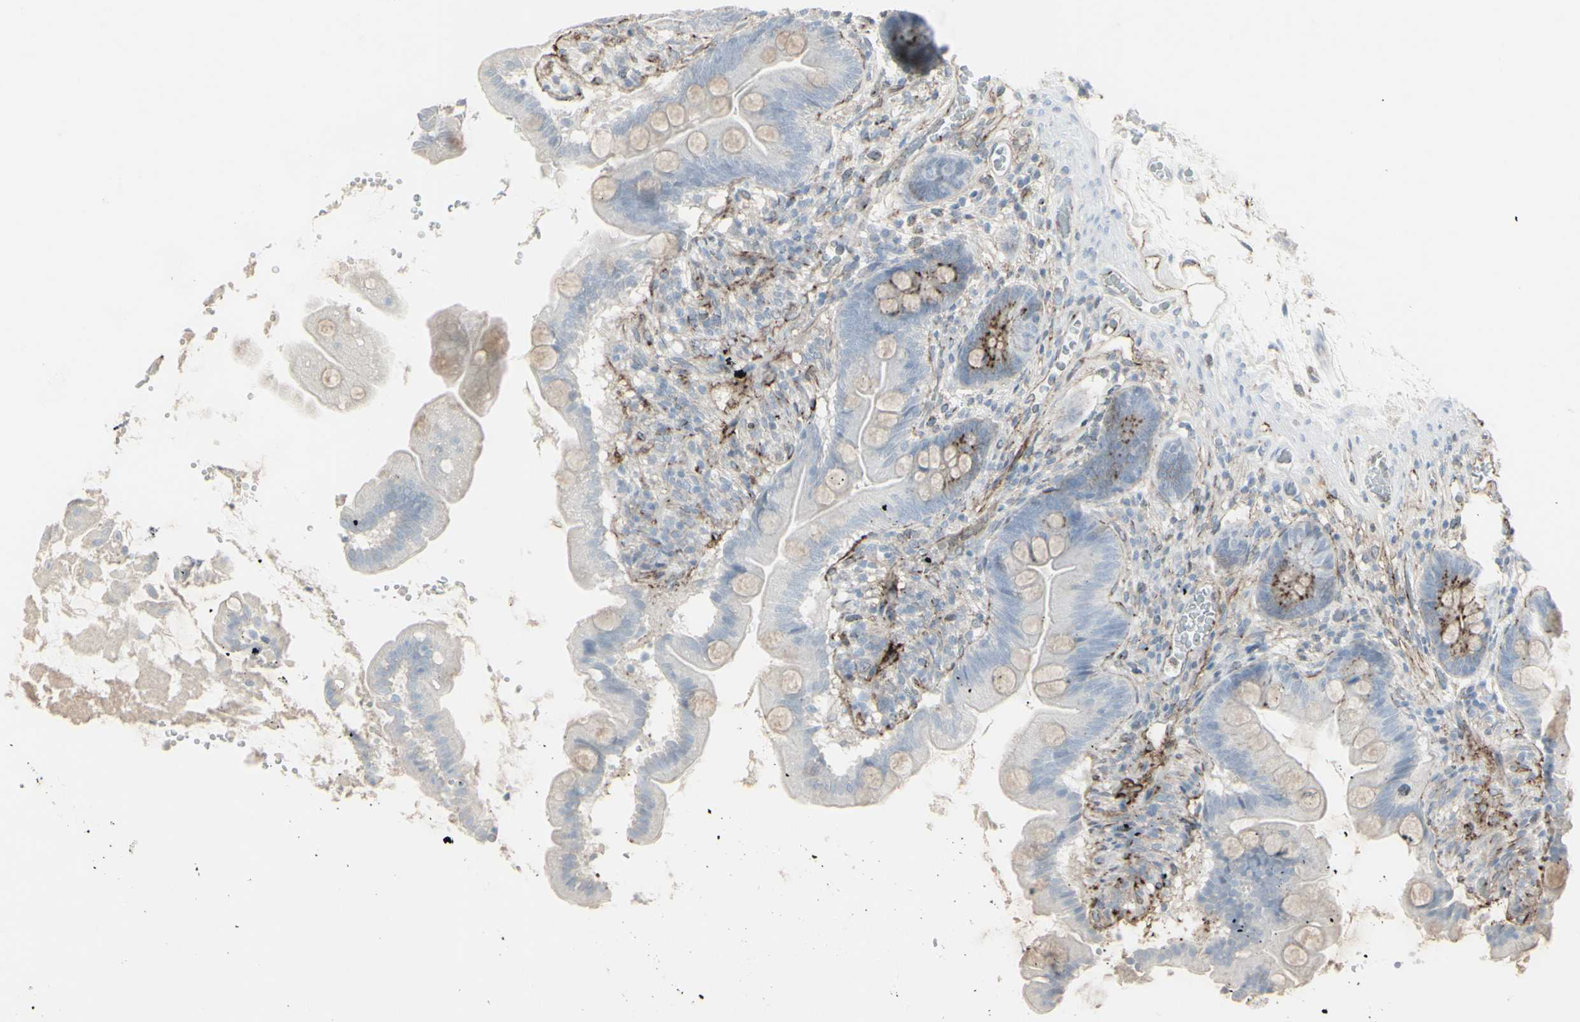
{"staining": {"intensity": "moderate", "quantity": "<25%", "location": "cytoplasmic/membranous"}, "tissue": "small intestine", "cell_type": "Glandular cells", "image_type": "normal", "snomed": [{"axis": "morphology", "description": "Normal tissue, NOS"}, {"axis": "topography", "description": "Small intestine"}], "caption": "Small intestine stained with immunohistochemistry (IHC) demonstrates moderate cytoplasmic/membranous staining in about <25% of glandular cells. (DAB (3,3'-diaminobenzidine) = brown stain, brightfield microscopy at high magnification).", "gene": "GJA1", "patient": {"sex": "female", "age": 56}}